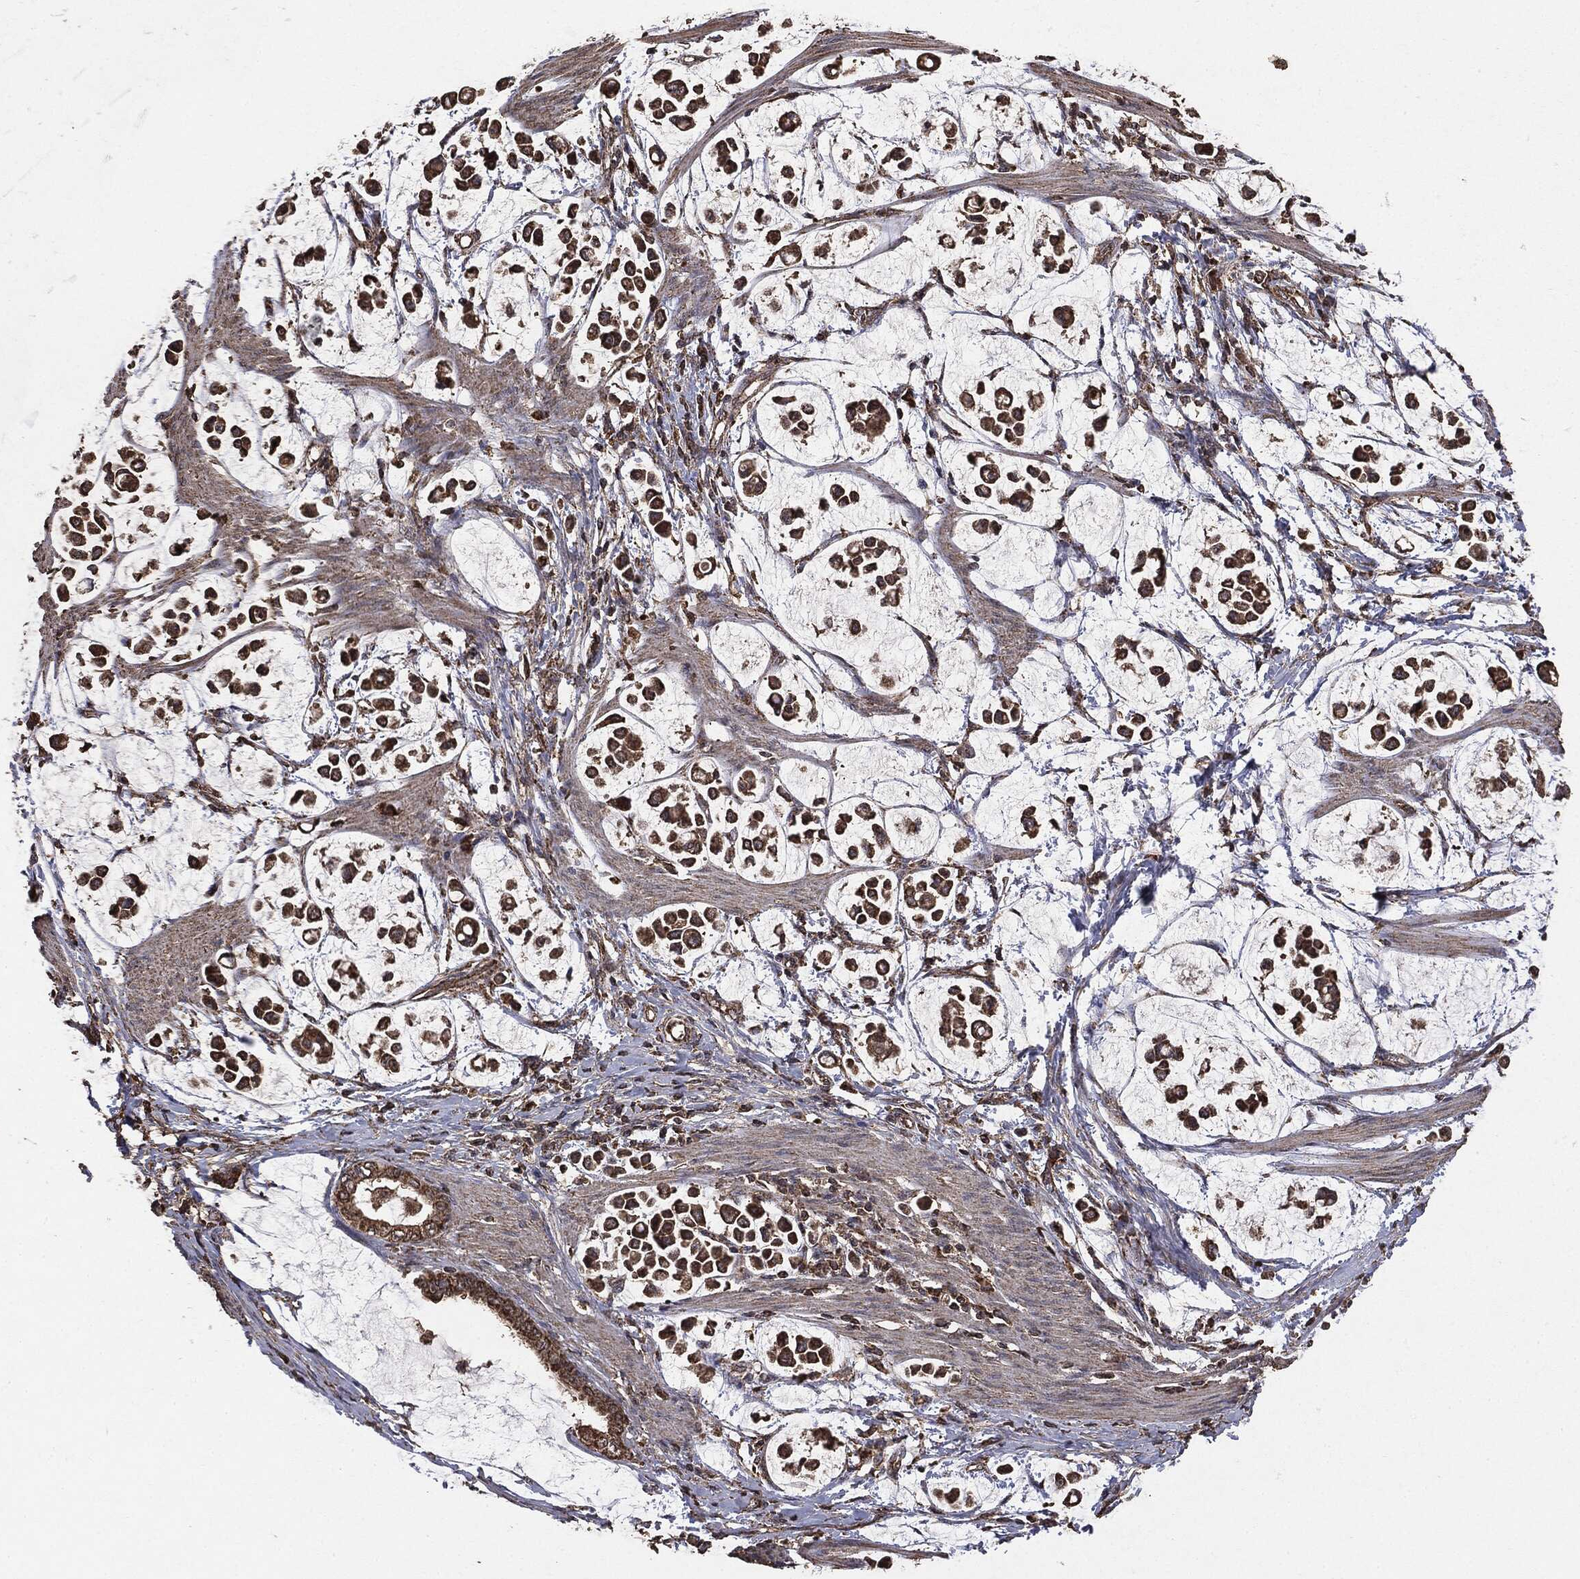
{"staining": {"intensity": "strong", "quantity": ">75%", "location": "cytoplasmic/membranous"}, "tissue": "stomach cancer", "cell_type": "Tumor cells", "image_type": "cancer", "snomed": [{"axis": "morphology", "description": "Adenocarcinoma, NOS"}, {"axis": "topography", "description": "Stomach"}], "caption": "Human adenocarcinoma (stomach) stained for a protein (brown) reveals strong cytoplasmic/membranous positive positivity in approximately >75% of tumor cells.", "gene": "MTOR", "patient": {"sex": "male", "age": 82}}